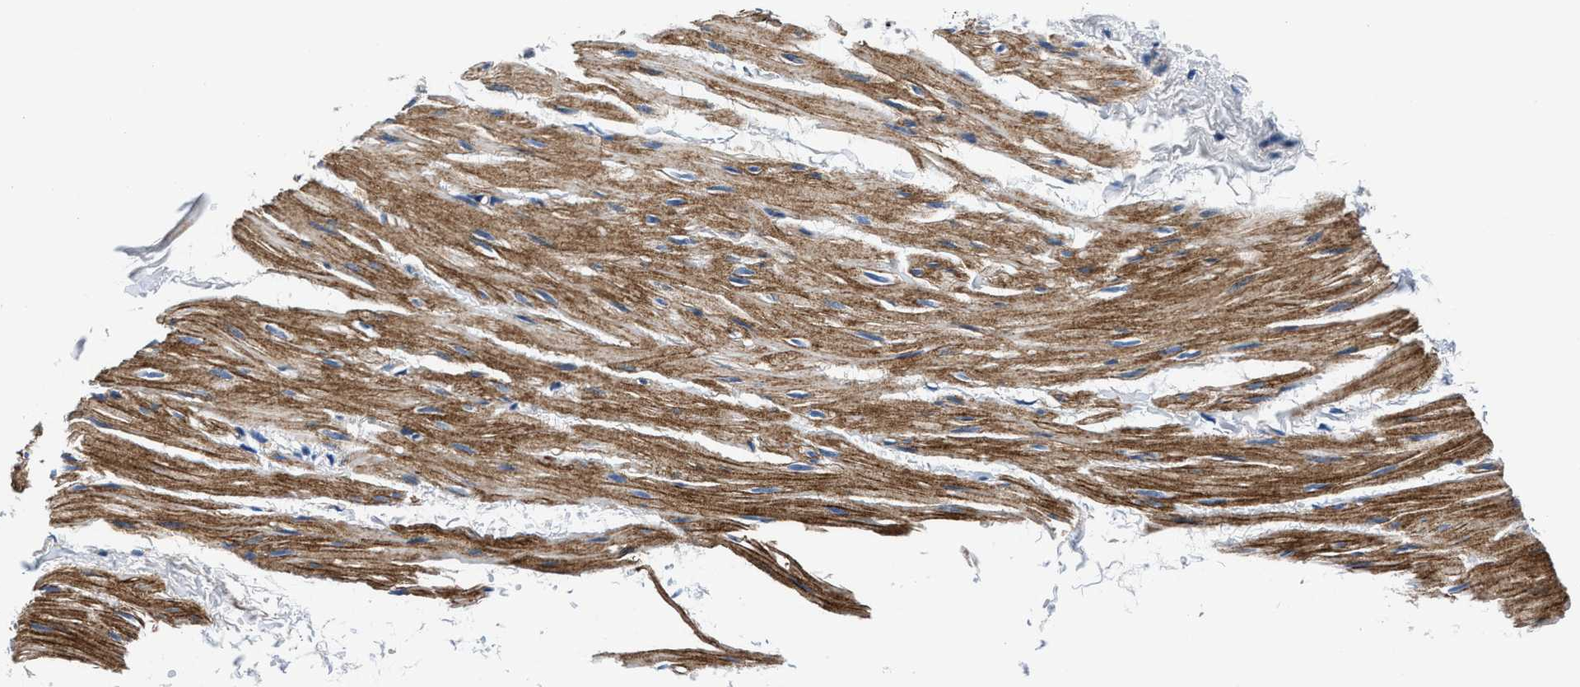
{"staining": {"intensity": "moderate", "quantity": ">75%", "location": "cytoplasmic/membranous"}, "tissue": "smooth muscle", "cell_type": "Smooth muscle cells", "image_type": "normal", "snomed": [{"axis": "morphology", "description": "Normal tissue, NOS"}, {"axis": "topography", "description": "Smooth muscle"}], "caption": "Immunohistochemical staining of normal human smooth muscle reveals medium levels of moderate cytoplasmic/membranous expression in approximately >75% of smooth muscle cells.", "gene": "DAG1", "patient": {"sex": "male", "age": 16}}